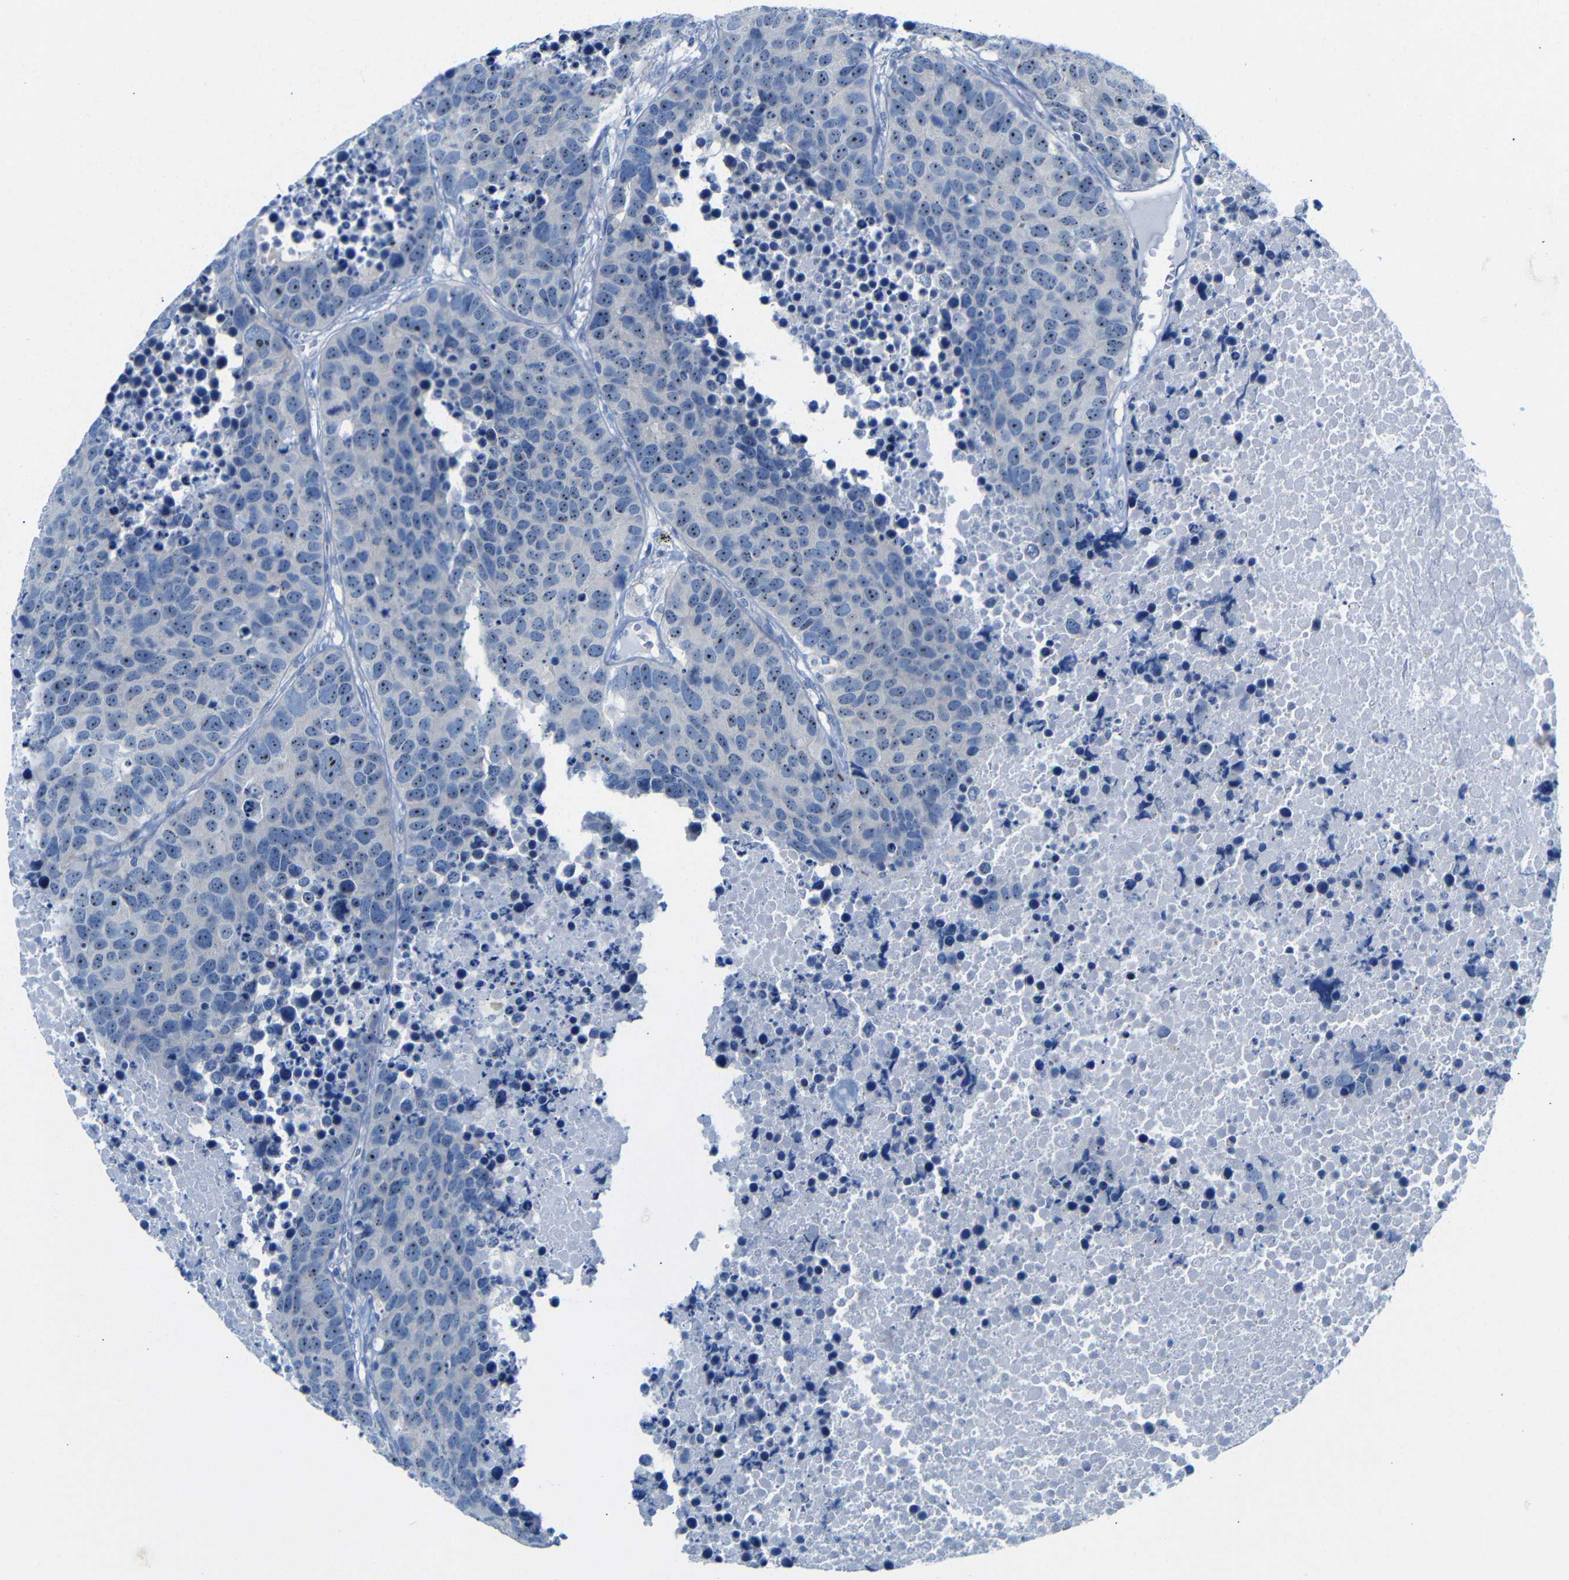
{"staining": {"intensity": "moderate", "quantity": ">75%", "location": "nuclear"}, "tissue": "carcinoid", "cell_type": "Tumor cells", "image_type": "cancer", "snomed": [{"axis": "morphology", "description": "Carcinoid, malignant, NOS"}, {"axis": "topography", "description": "Lung"}], "caption": "Malignant carcinoid was stained to show a protein in brown. There is medium levels of moderate nuclear staining in approximately >75% of tumor cells. The staining is performed using DAB (3,3'-diaminobenzidine) brown chromogen to label protein expression. The nuclei are counter-stained blue using hematoxylin.", "gene": "C1orf210", "patient": {"sex": "male", "age": 60}}